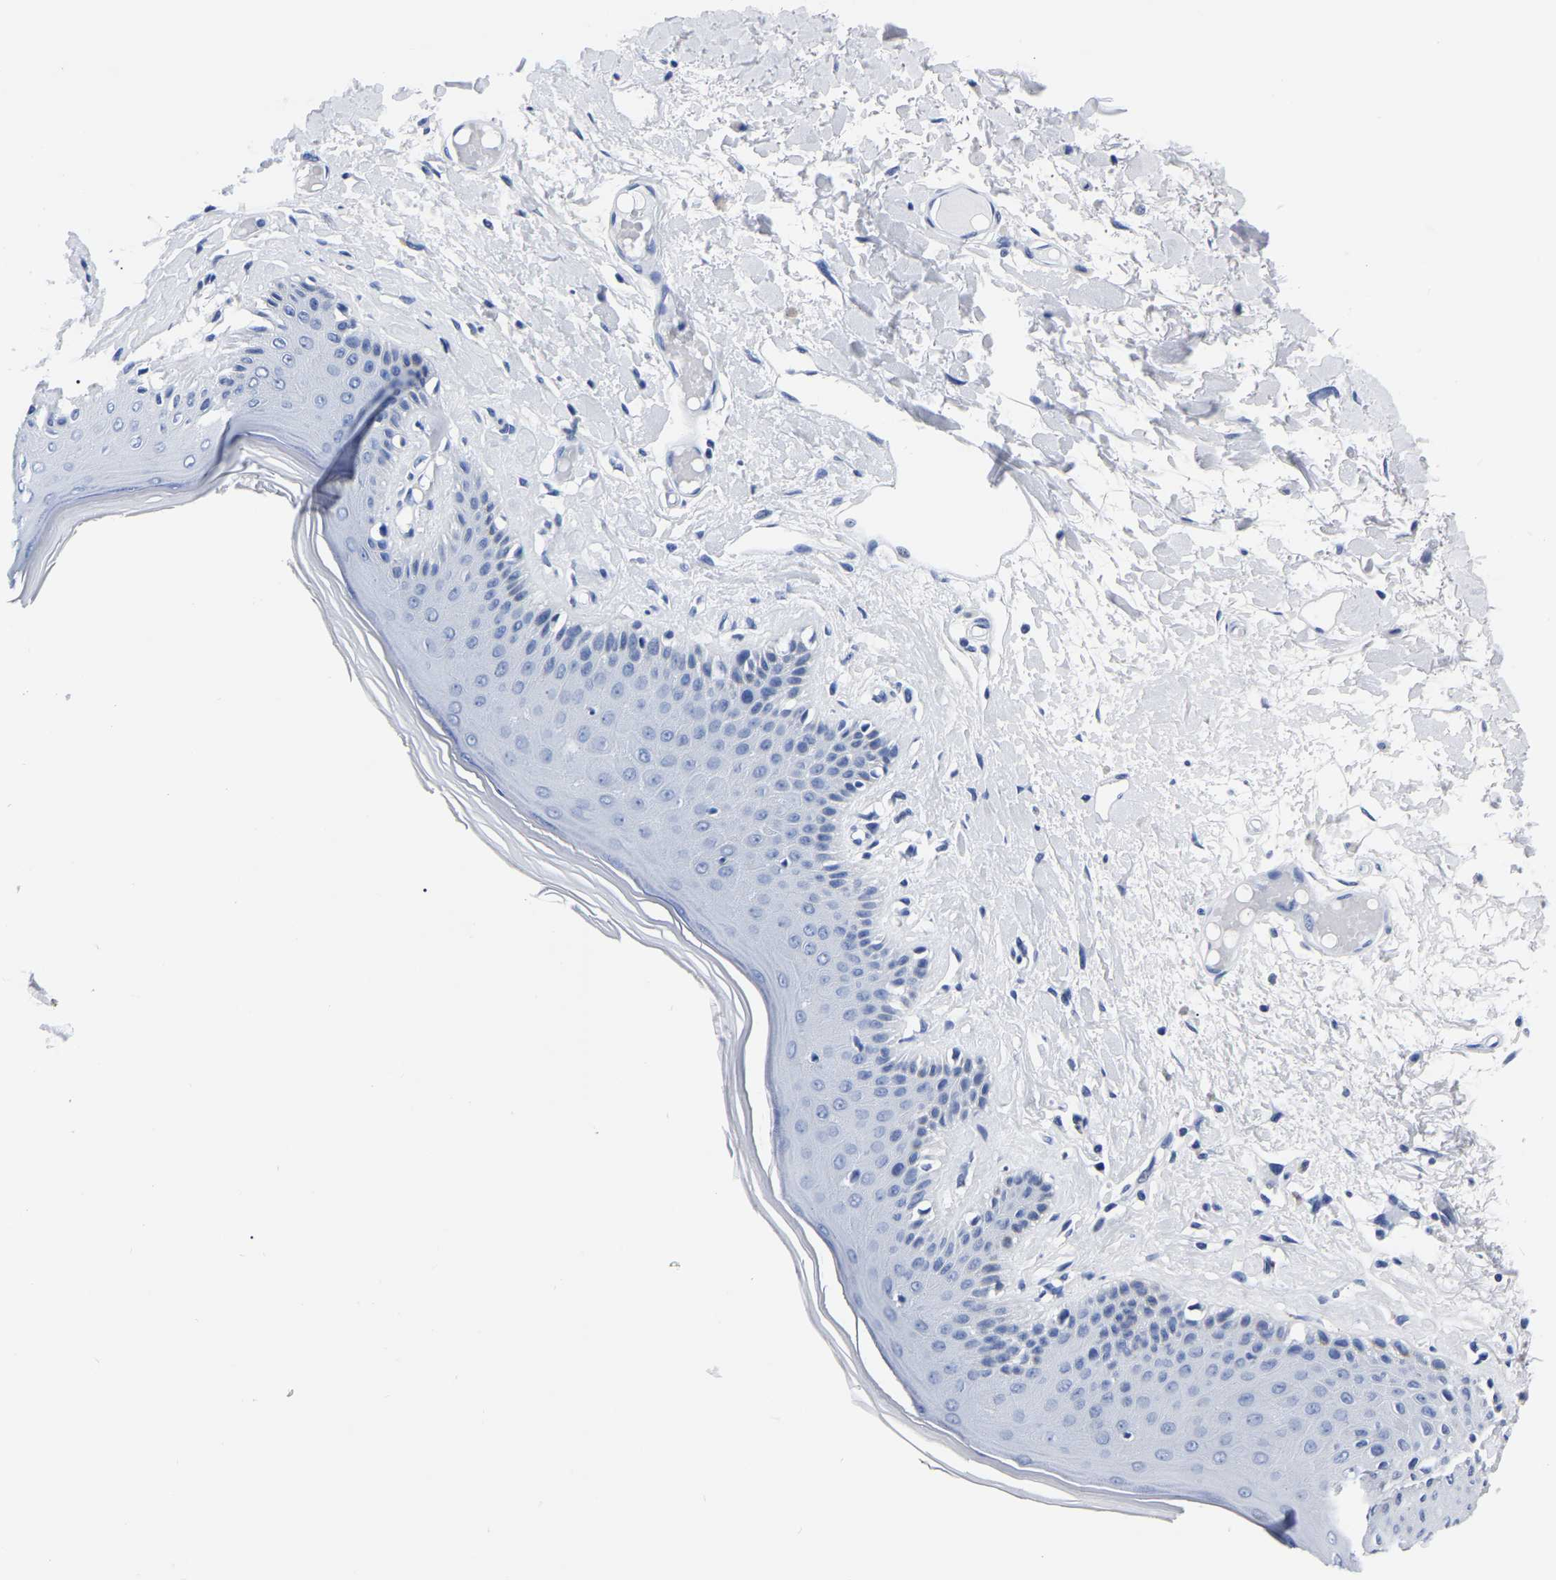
{"staining": {"intensity": "negative", "quantity": "none", "location": "none"}, "tissue": "skin", "cell_type": "Epidermal cells", "image_type": "normal", "snomed": [{"axis": "morphology", "description": "Normal tissue, NOS"}, {"axis": "topography", "description": "Vulva"}], "caption": "Immunohistochemical staining of unremarkable human skin shows no significant expression in epidermal cells.", "gene": "IMPG2", "patient": {"sex": "female", "age": 73}}